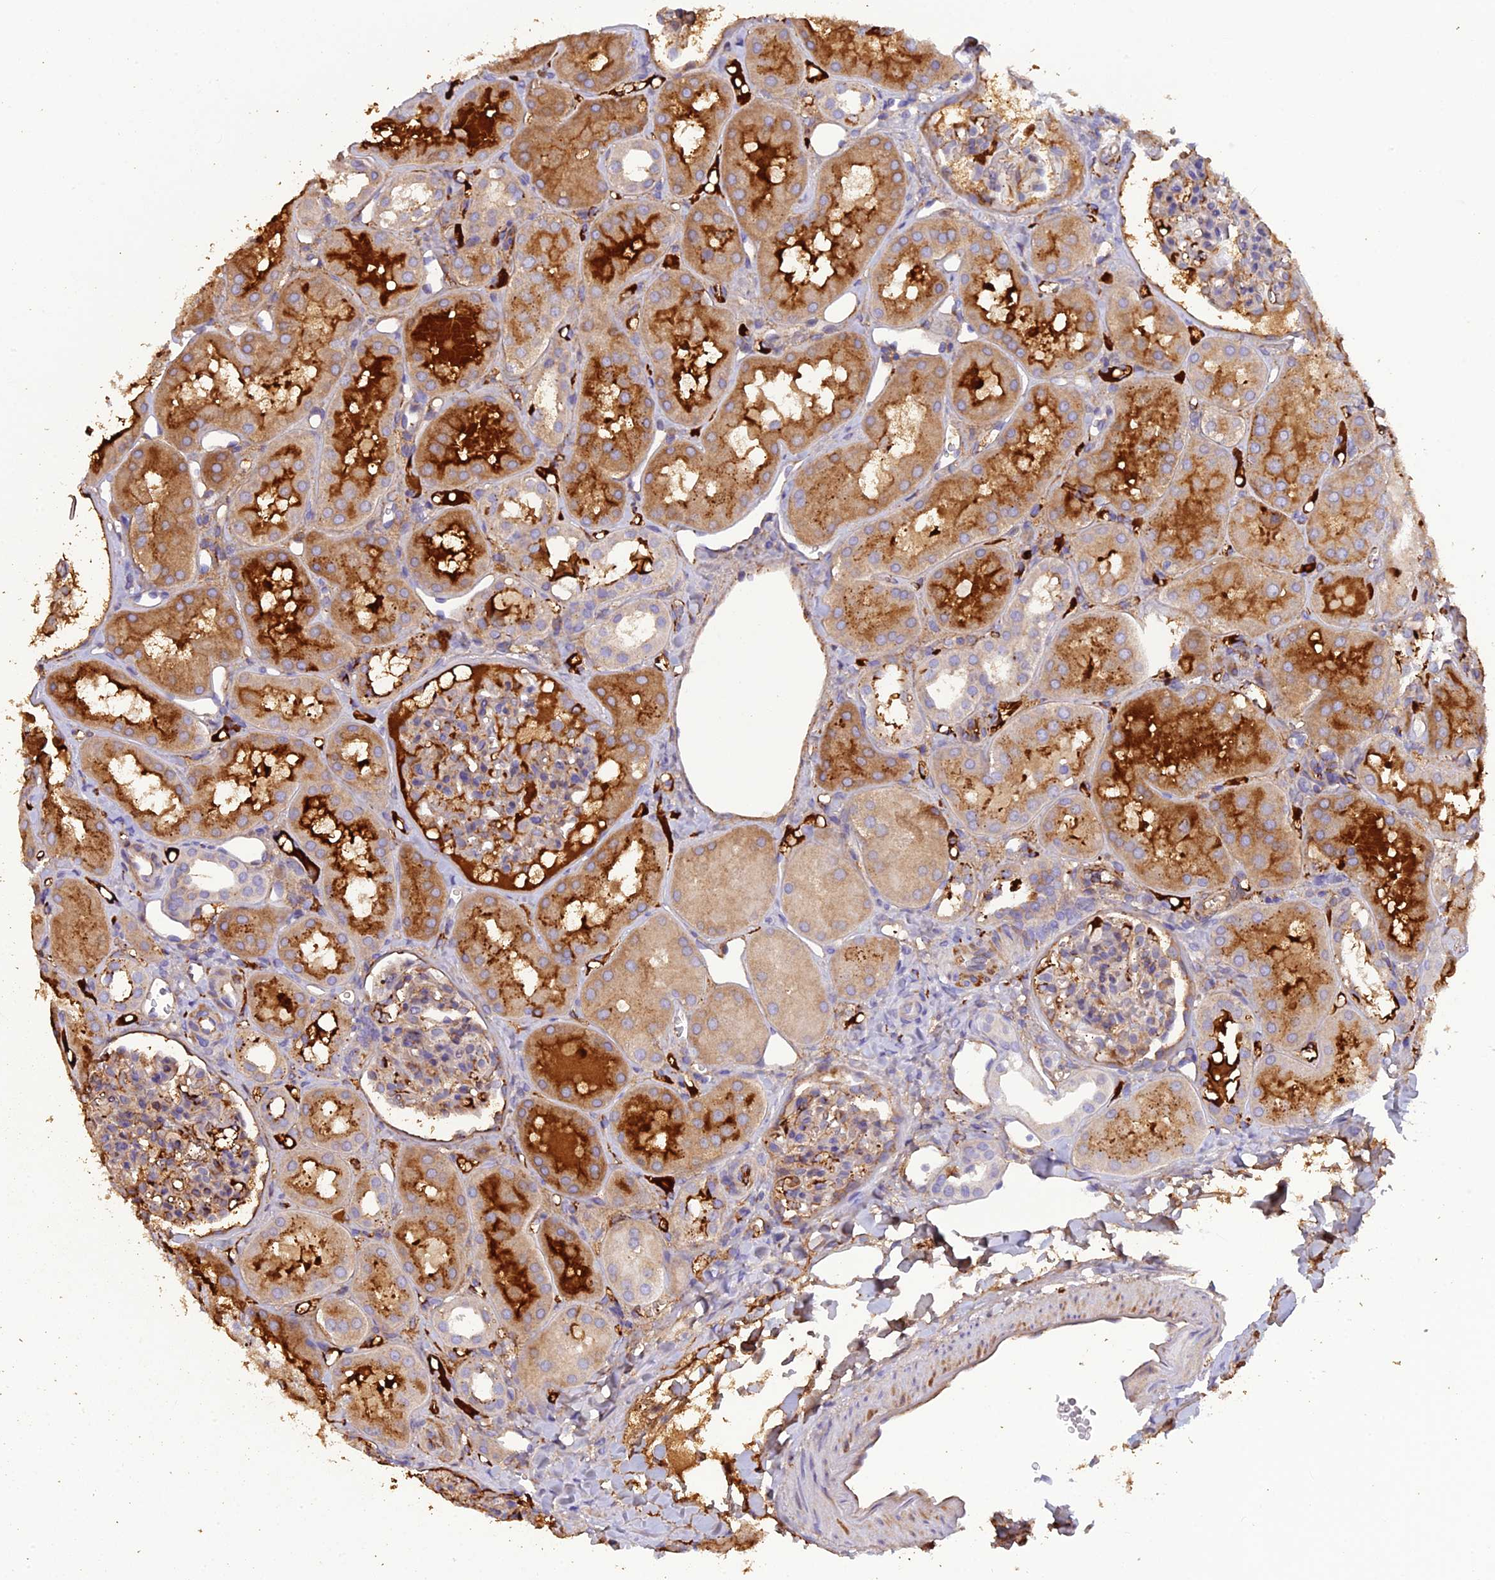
{"staining": {"intensity": "moderate", "quantity": "<25%", "location": "cytoplasmic/membranous"}, "tissue": "kidney", "cell_type": "Cells in glomeruli", "image_type": "normal", "snomed": [{"axis": "morphology", "description": "Normal tissue, NOS"}, {"axis": "topography", "description": "Kidney"}], "caption": "Kidney stained with DAB IHC shows low levels of moderate cytoplasmic/membranous staining in approximately <25% of cells in glomeruli. The staining was performed using DAB to visualize the protein expression in brown, while the nuclei were stained in blue with hematoxylin (Magnification: 20x).", "gene": "PZP", "patient": {"sex": "male", "age": 16}}